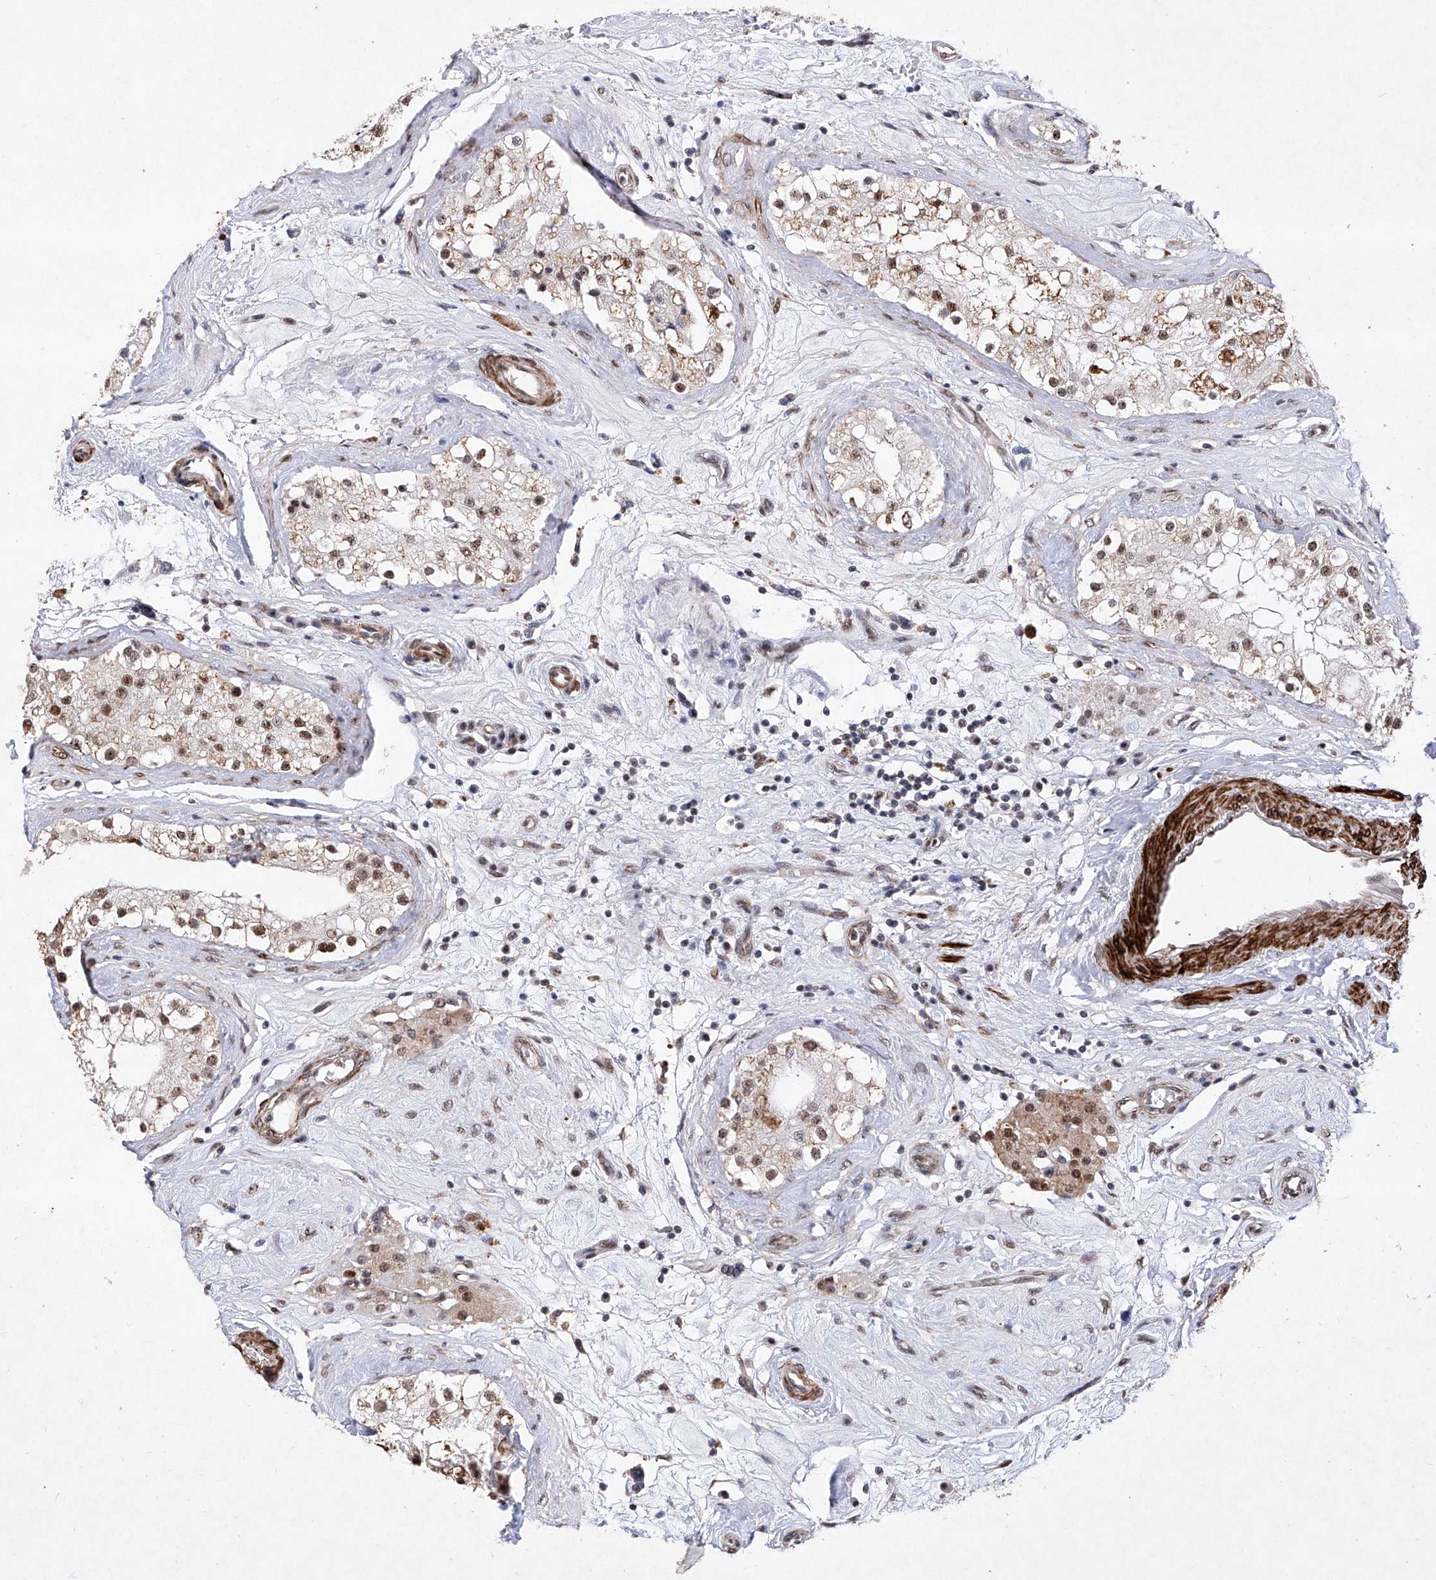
{"staining": {"intensity": "moderate", "quantity": ">75%", "location": "nuclear"}, "tissue": "testis", "cell_type": "Cells in seminiferous ducts", "image_type": "normal", "snomed": [{"axis": "morphology", "description": "Normal tissue, NOS"}, {"axis": "topography", "description": "Testis"}], "caption": "A medium amount of moderate nuclear staining is appreciated in approximately >75% of cells in seminiferous ducts in normal testis. (DAB IHC with brightfield microscopy, high magnification).", "gene": "NFATC4", "patient": {"sex": "male", "age": 84}}